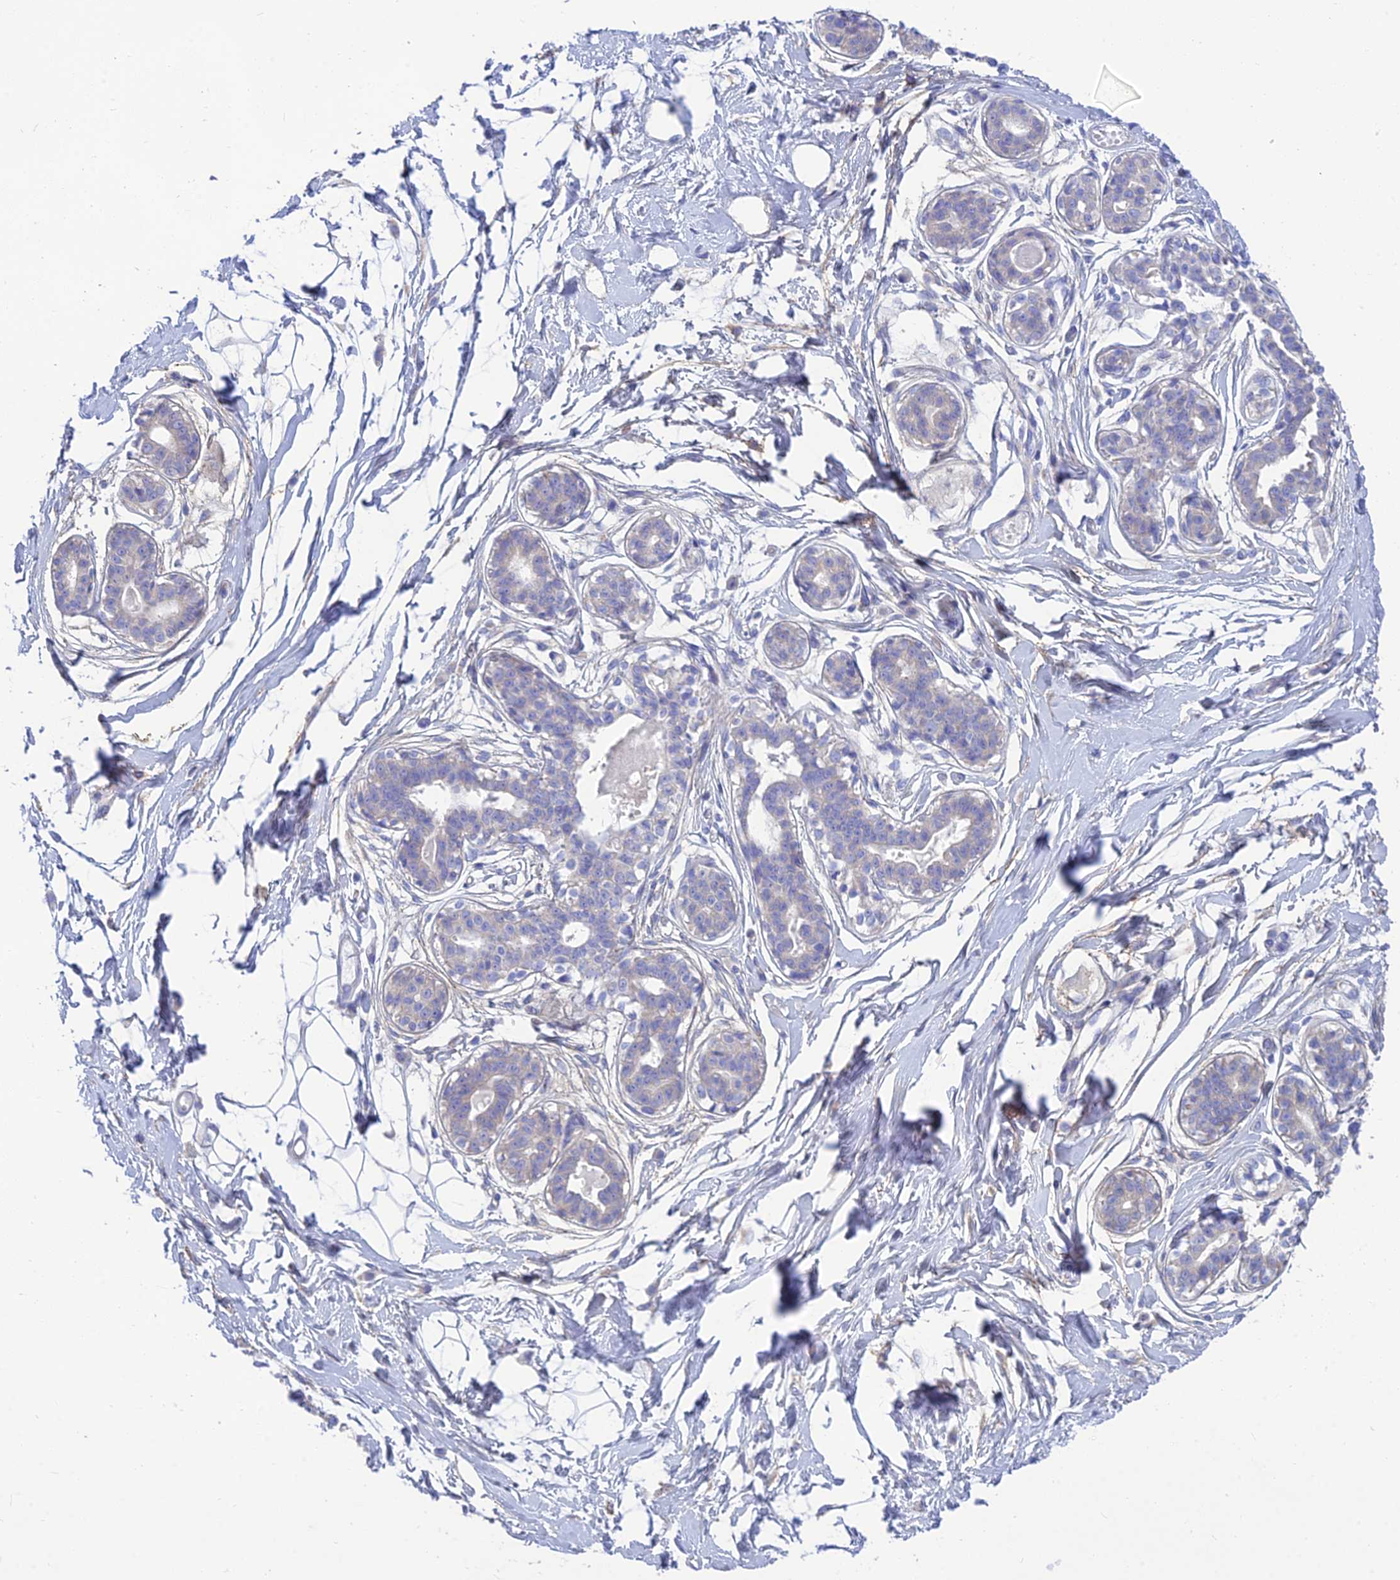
{"staining": {"intensity": "negative", "quantity": "none", "location": "none"}, "tissue": "breast", "cell_type": "Adipocytes", "image_type": "normal", "snomed": [{"axis": "morphology", "description": "Normal tissue, NOS"}, {"axis": "topography", "description": "Breast"}], "caption": "Histopathology image shows no significant protein staining in adipocytes of benign breast.", "gene": "TMEM30B", "patient": {"sex": "female", "age": 45}}